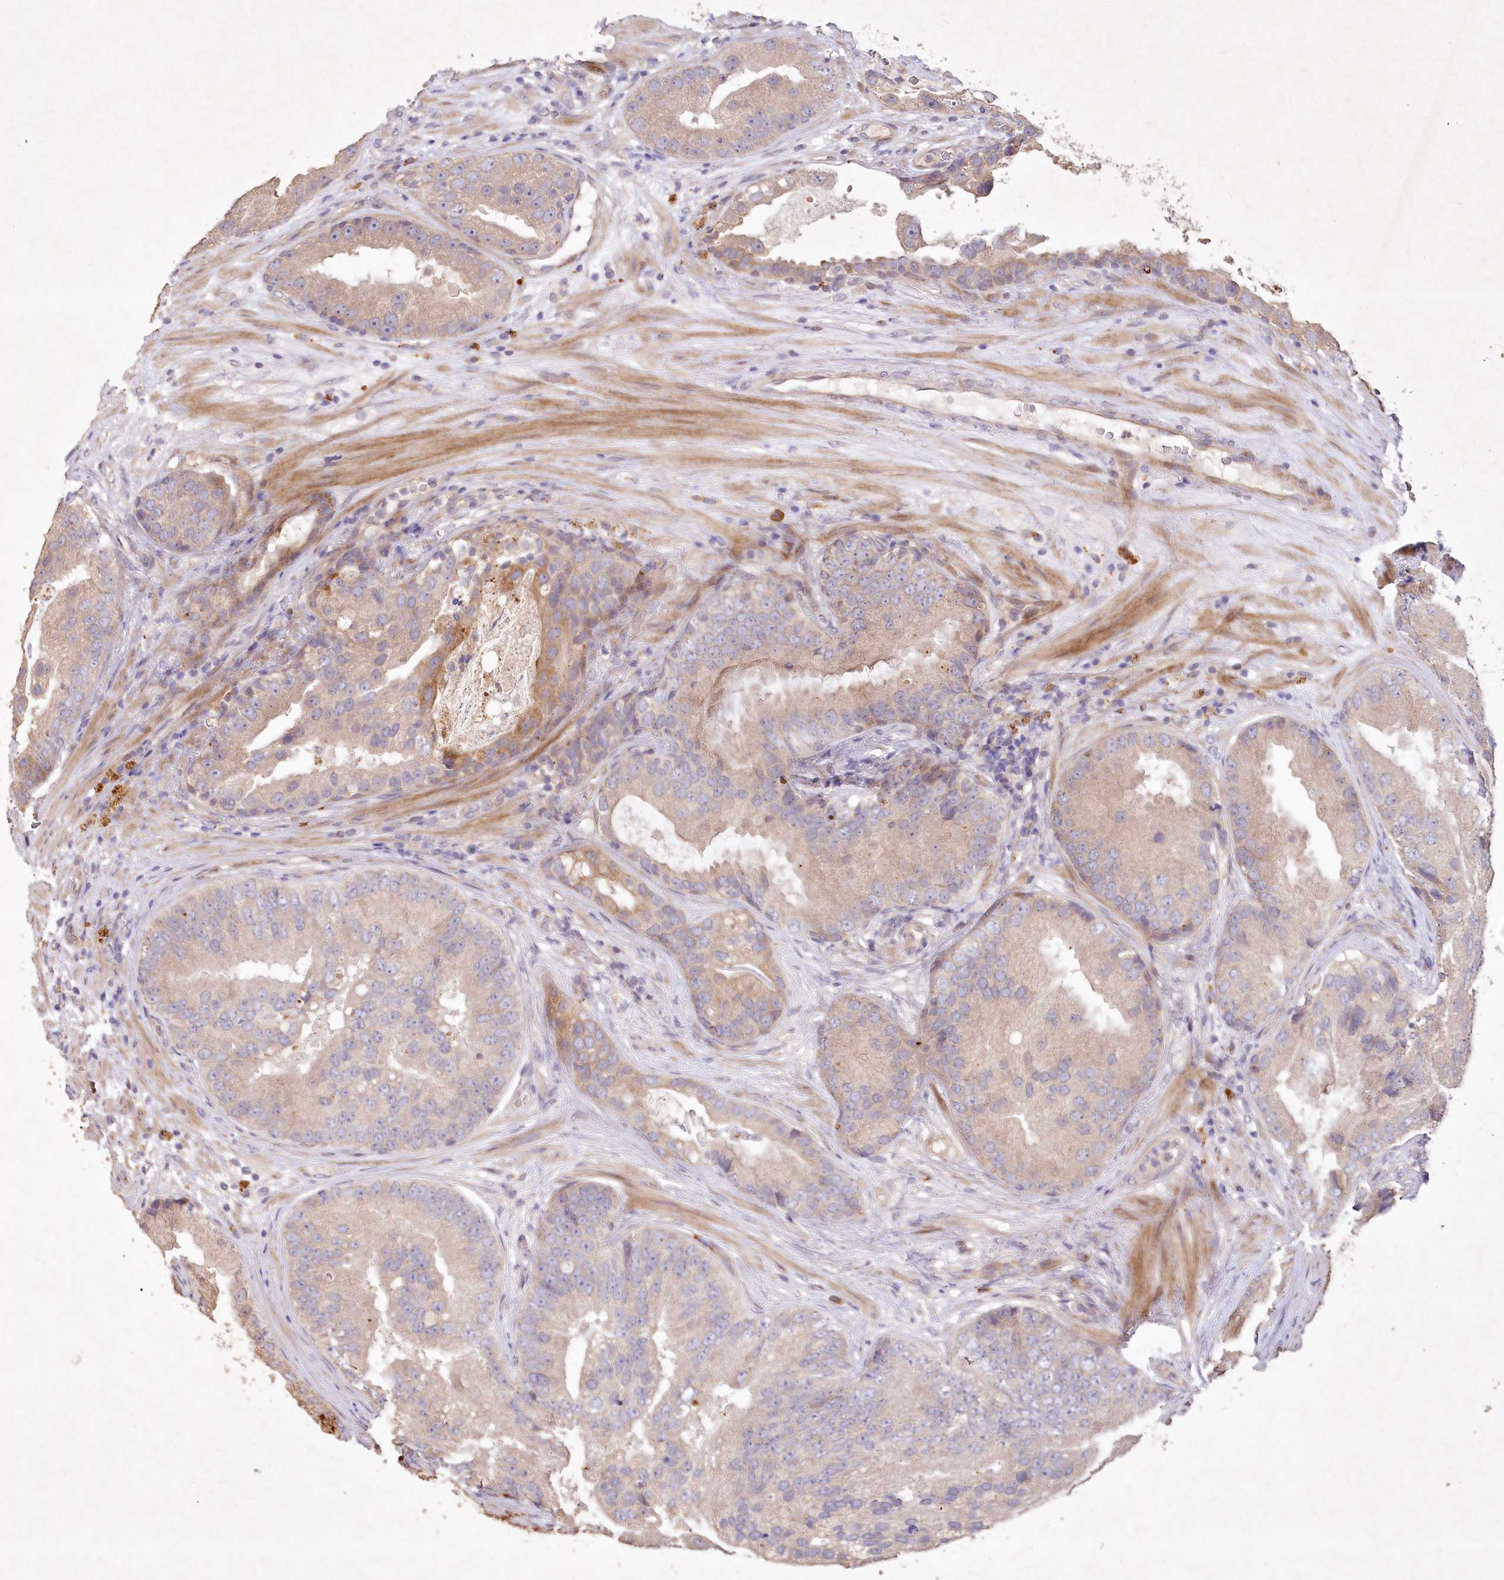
{"staining": {"intensity": "weak", "quantity": "25%-75%", "location": "cytoplasmic/membranous"}, "tissue": "prostate cancer", "cell_type": "Tumor cells", "image_type": "cancer", "snomed": [{"axis": "morphology", "description": "Adenocarcinoma, High grade"}, {"axis": "topography", "description": "Prostate"}], "caption": "Prostate cancer stained for a protein (brown) reveals weak cytoplasmic/membranous positive expression in about 25%-75% of tumor cells.", "gene": "IRAK1BP1", "patient": {"sex": "male", "age": 70}}